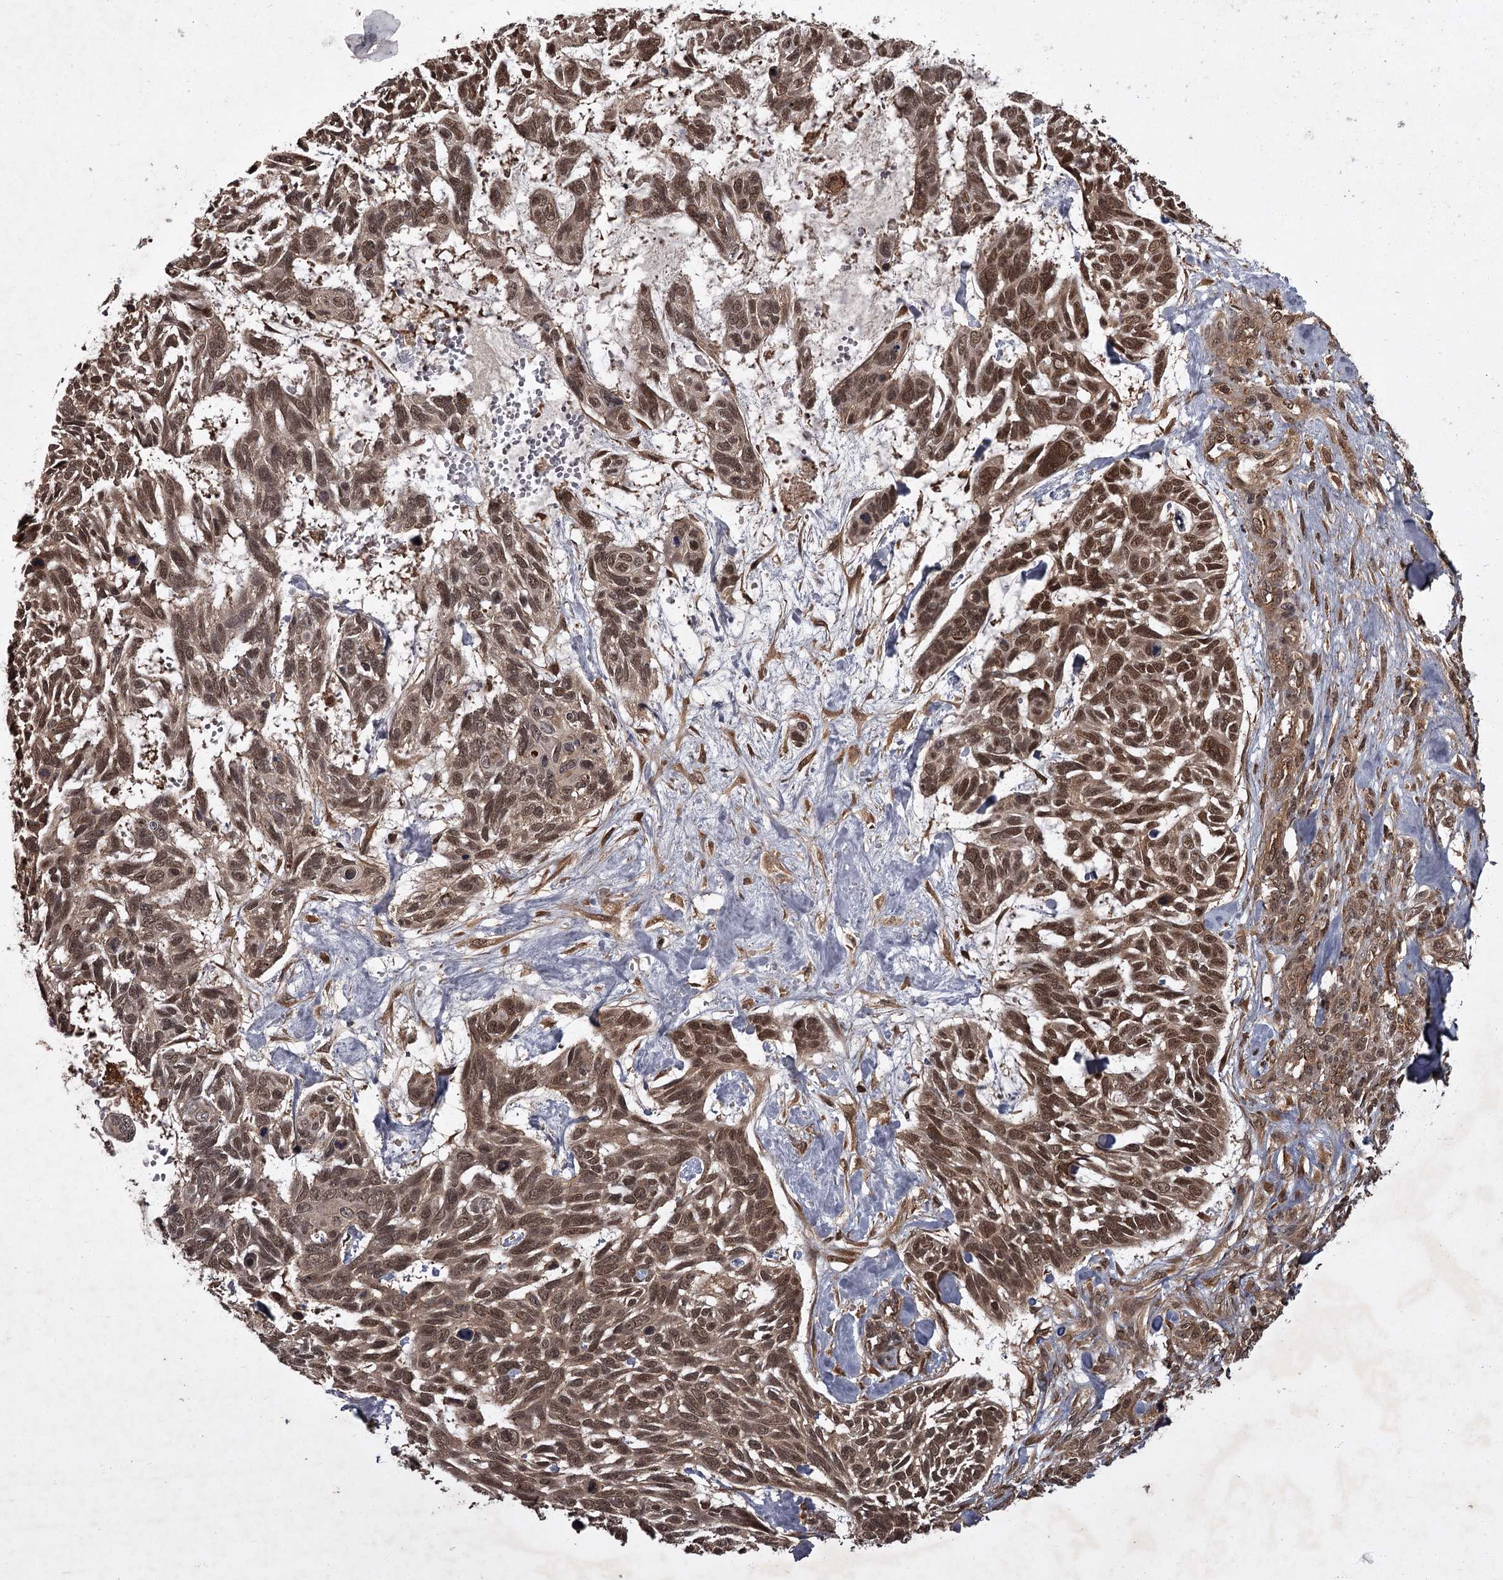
{"staining": {"intensity": "moderate", "quantity": ">75%", "location": "cytoplasmic/membranous,nuclear"}, "tissue": "skin cancer", "cell_type": "Tumor cells", "image_type": "cancer", "snomed": [{"axis": "morphology", "description": "Basal cell carcinoma"}, {"axis": "topography", "description": "Skin"}], "caption": "Tumor cells show medium levels of moderate cytoplasmic/membranous and nuclear positivity in approximately >75% of cells in human skin basal cell carcinoma.", "gene": "TBC1D23", "patient": {"sex": "male", "age": 88}}